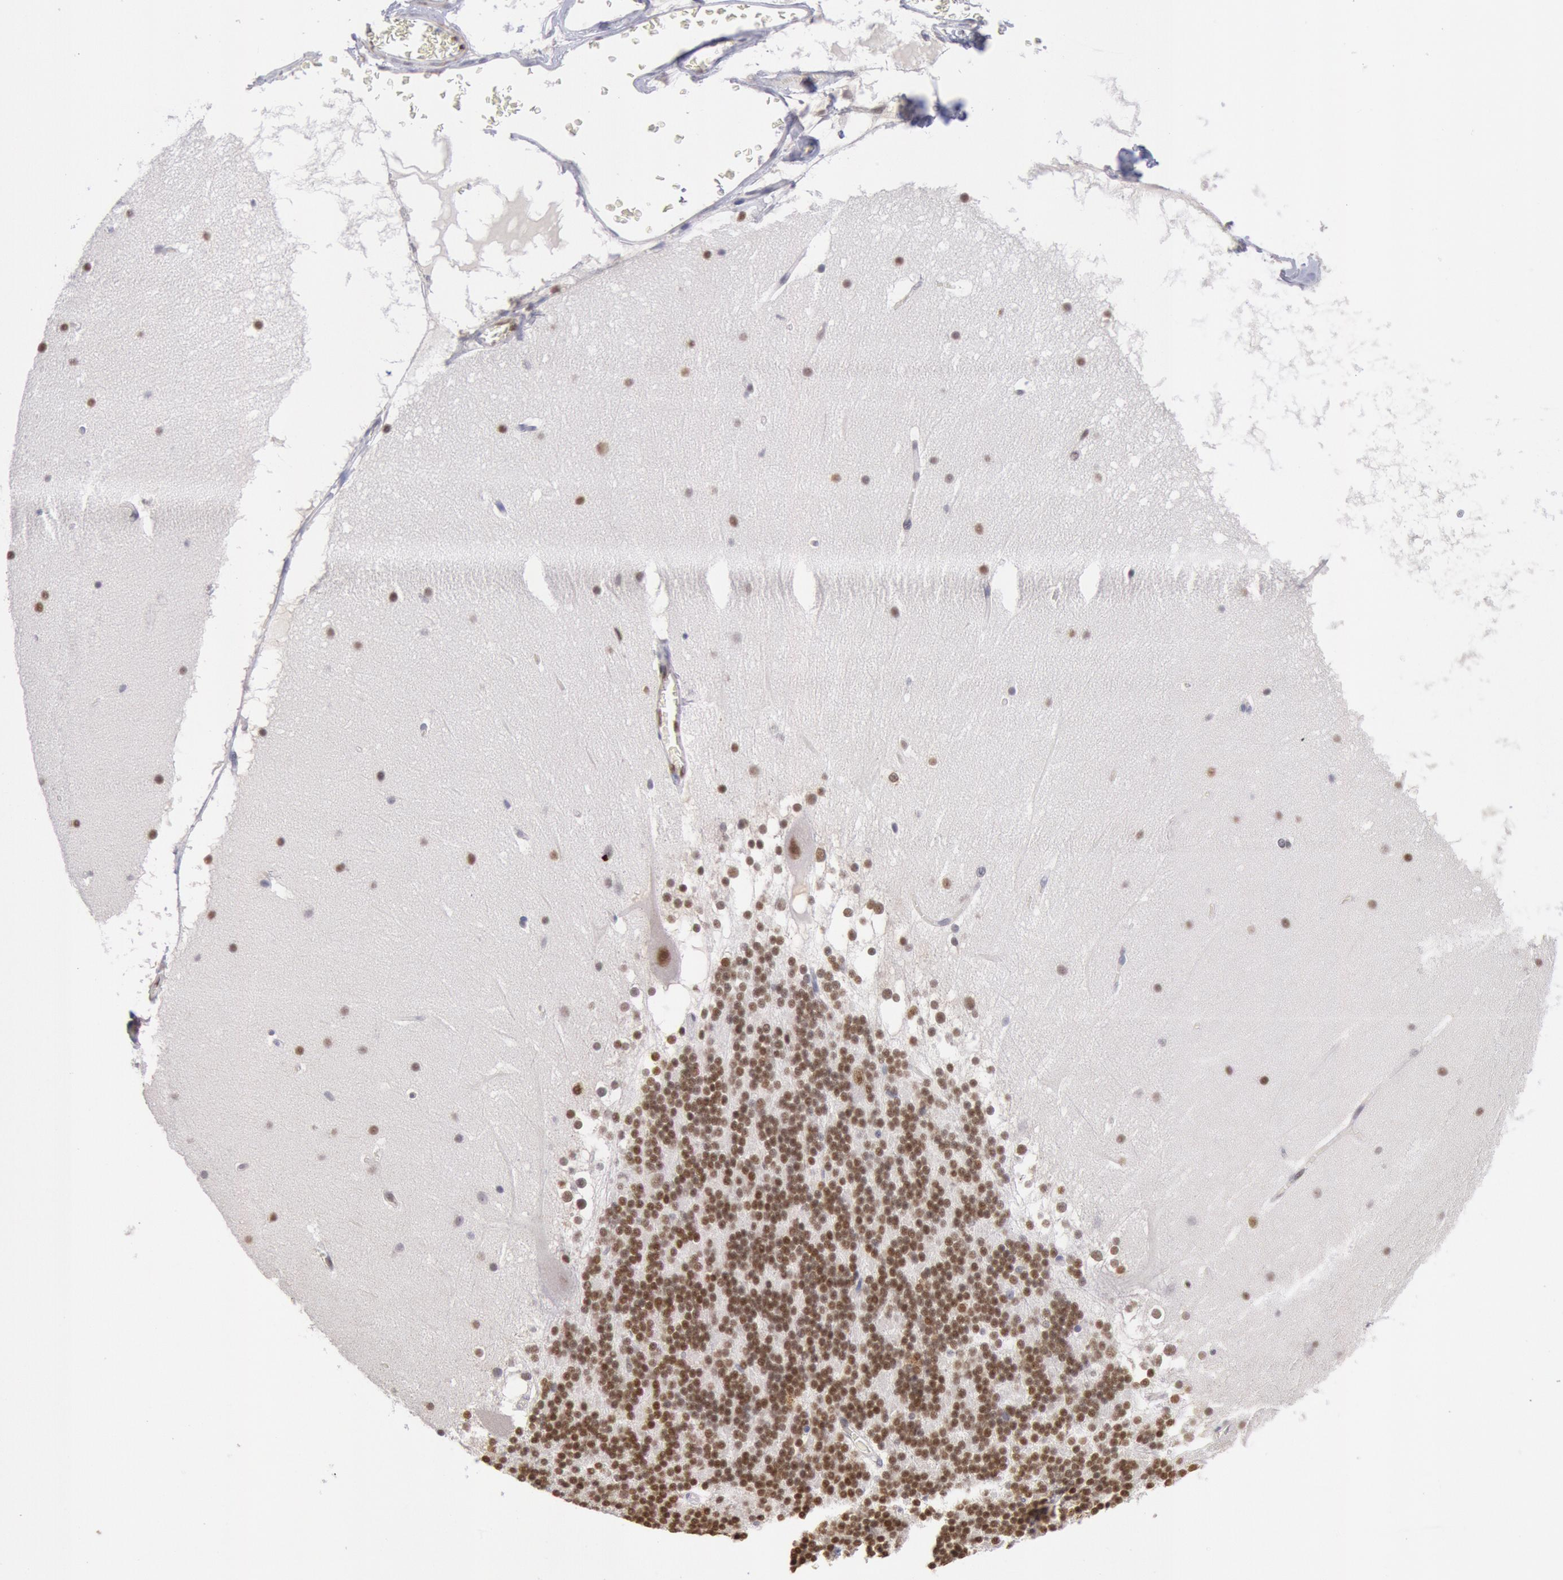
{"staining": {"intensity": "strong", "quantity": ">75%", "location": "nuclear"}, "tissue": "cerebellum", "cell_type": "Cells in granular layer", "image_type": "normal", "snomed": [{"axis": "morphology", "description": "Normal tissue, NOS"}, {"axis": "topography", "description": "Cerebellum"}], "caption": "Strong nuclear positivity for a protein is present in approximately >75% of cells in granular layer of unremarkable cerebellum using immunohistochemistry.", "gene": "RPS6KA5", "patient": {"sex": "female", "age": 19}}